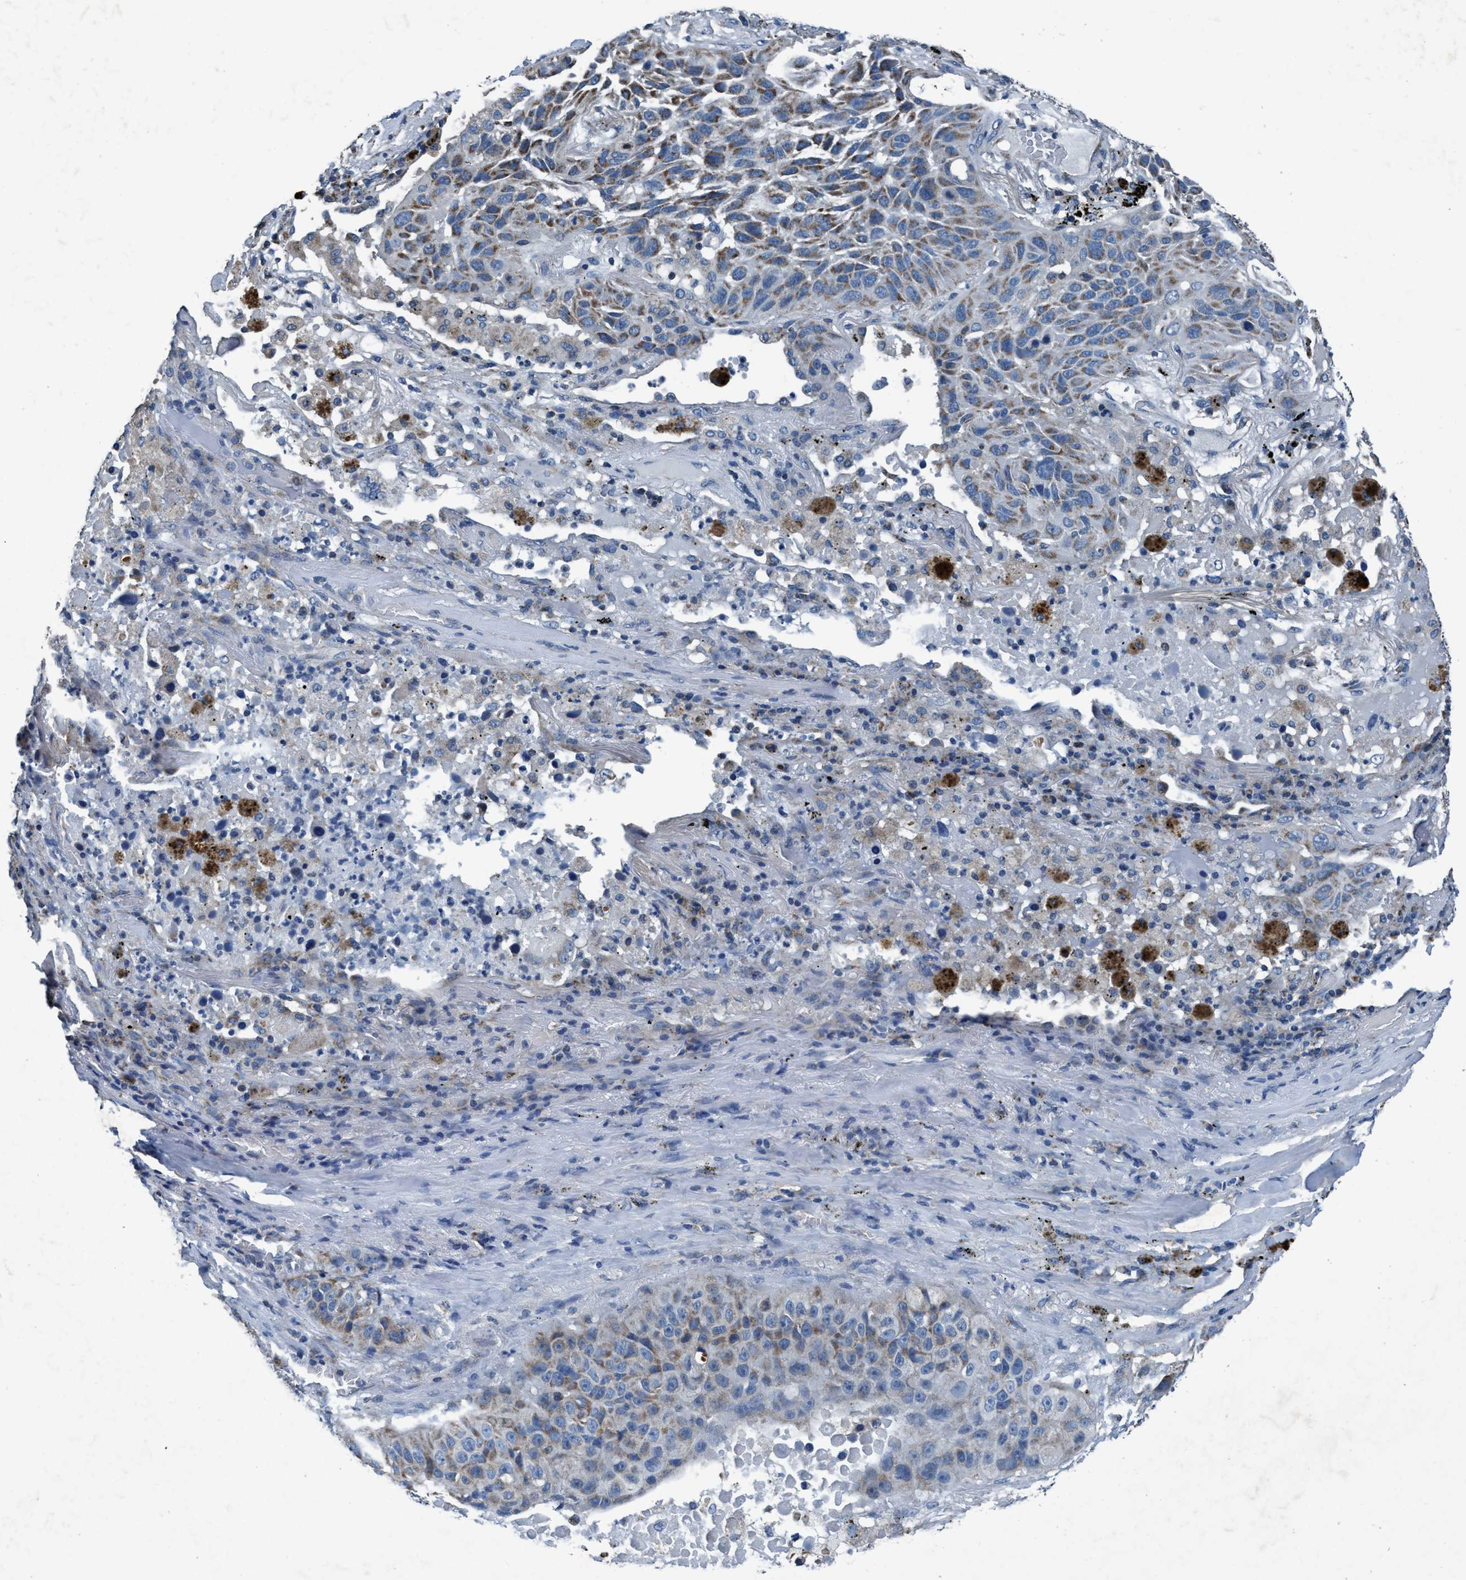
{"staining": {"intensity": "moderate", "quantity": ">75%", "location": "cytoplasmic/membranous"}, "tissue": "lung cancer", "cell_type": "Tumor cells", "image_type": "cancer", "snomed": [{"axis": "morphology", "description": "Squamous cell carcinoma, NOS"}, {"axis": "topography", "description": "Lung"}], "caption": "A brown stain shows moderate cytoplasmic/membranous expression of a protein in lung squamous cell carcinoma tumor cells.", "gene": "ANKFN1", "patient": {"sex": "male", "age": 57}}